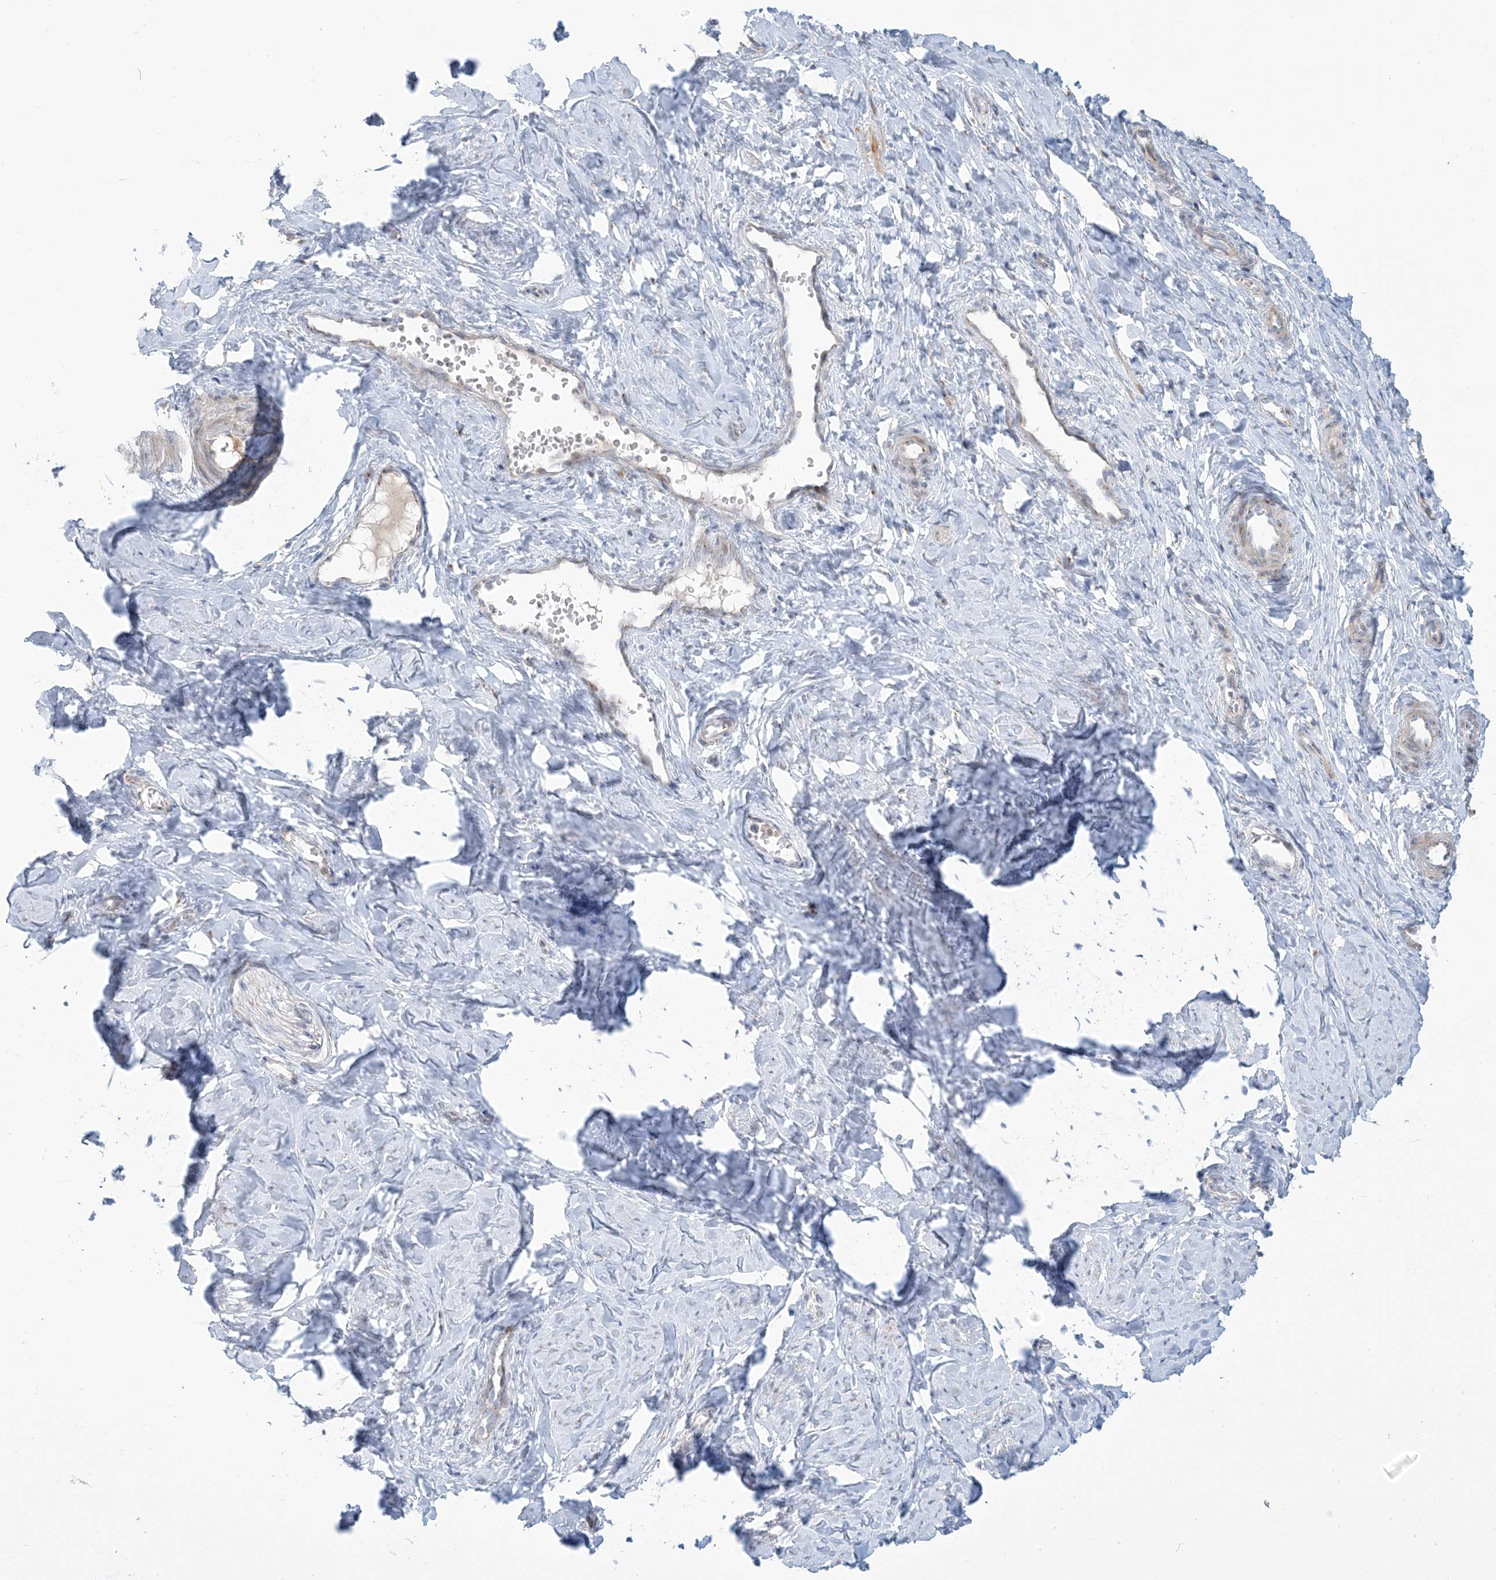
{"staining": {"intensity": "moderate", "quantity": "25%-75%", "location": "cytoplasmic/membranous"}, "tissue": "cervix", "cell_type": "Squamous epithelial cells", "image_type": "normal", "snomed": [{"axis": "morphology", "description": "Normal tissue, NOS"}, {"axis": "topography", "description": "Cervix"}], "caption": "Brown immunohistochemical staining in unremarkable human cervix shows moderate cytoplasmic/membranous positivity in approximately 25%-75% of squamous epithelial cells.", "gene": "AFTPH", "patient": {"sex": "female", "age": 27}}